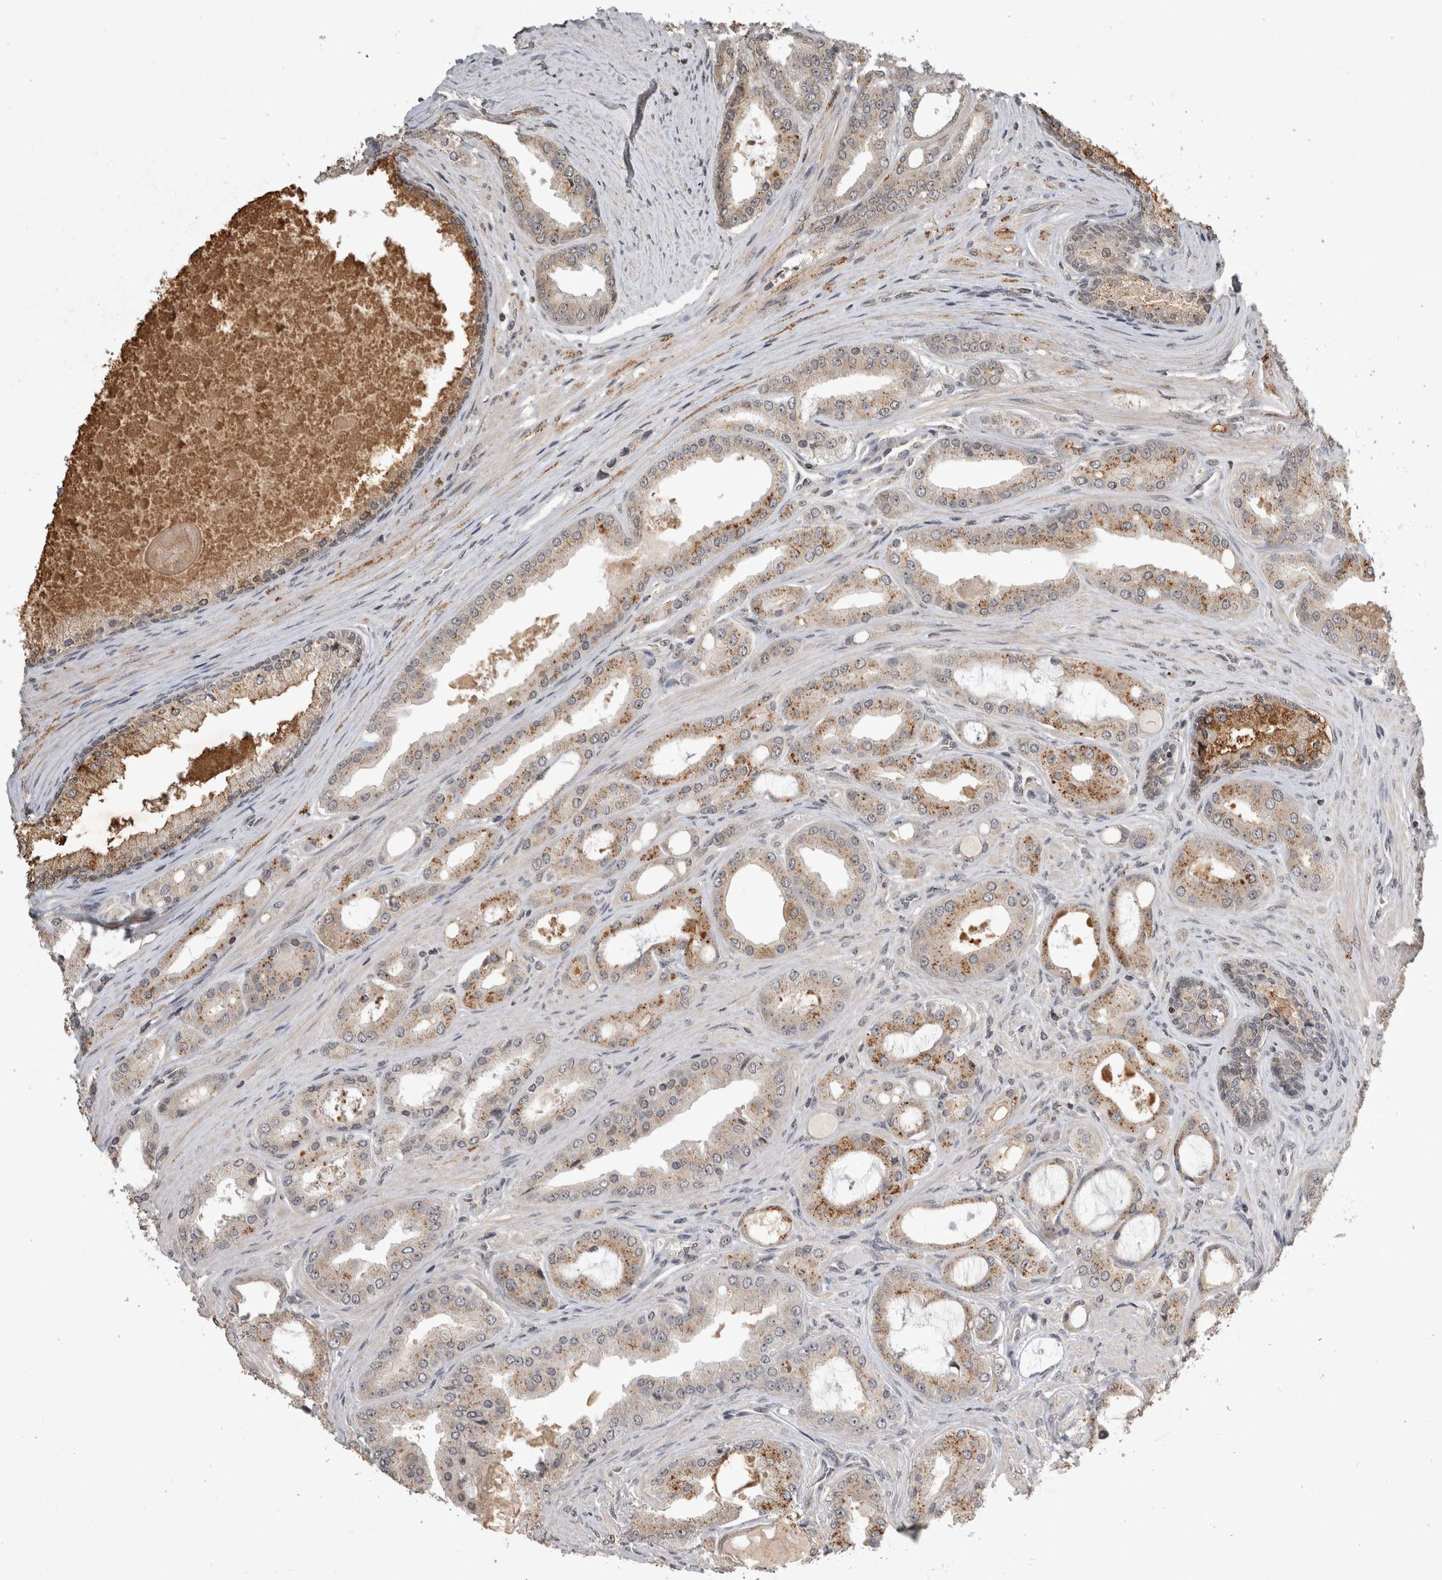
{"staining": {"intensity": "moderate", "quantity": "<25%", "location": "cytoplasmic/membranous"}, "tissue": "prostate cancer", "cell_type": "Tumor cells", "image_type": "cancer", "snomed": [{"axis": "morphology", "description": "Adenocarcinoma, High grade"}, {"axis": "topography", "description": "Prostate"}], "caption": "Immunohistochemical staining of prostate high-grade adenocarcinoma demonstrates moderate cytoplasmic/membranous protein positivity in approximately <25% of tumor cells.", "gene": "HRK", "patient": {"sex": "male", "age": 60}}